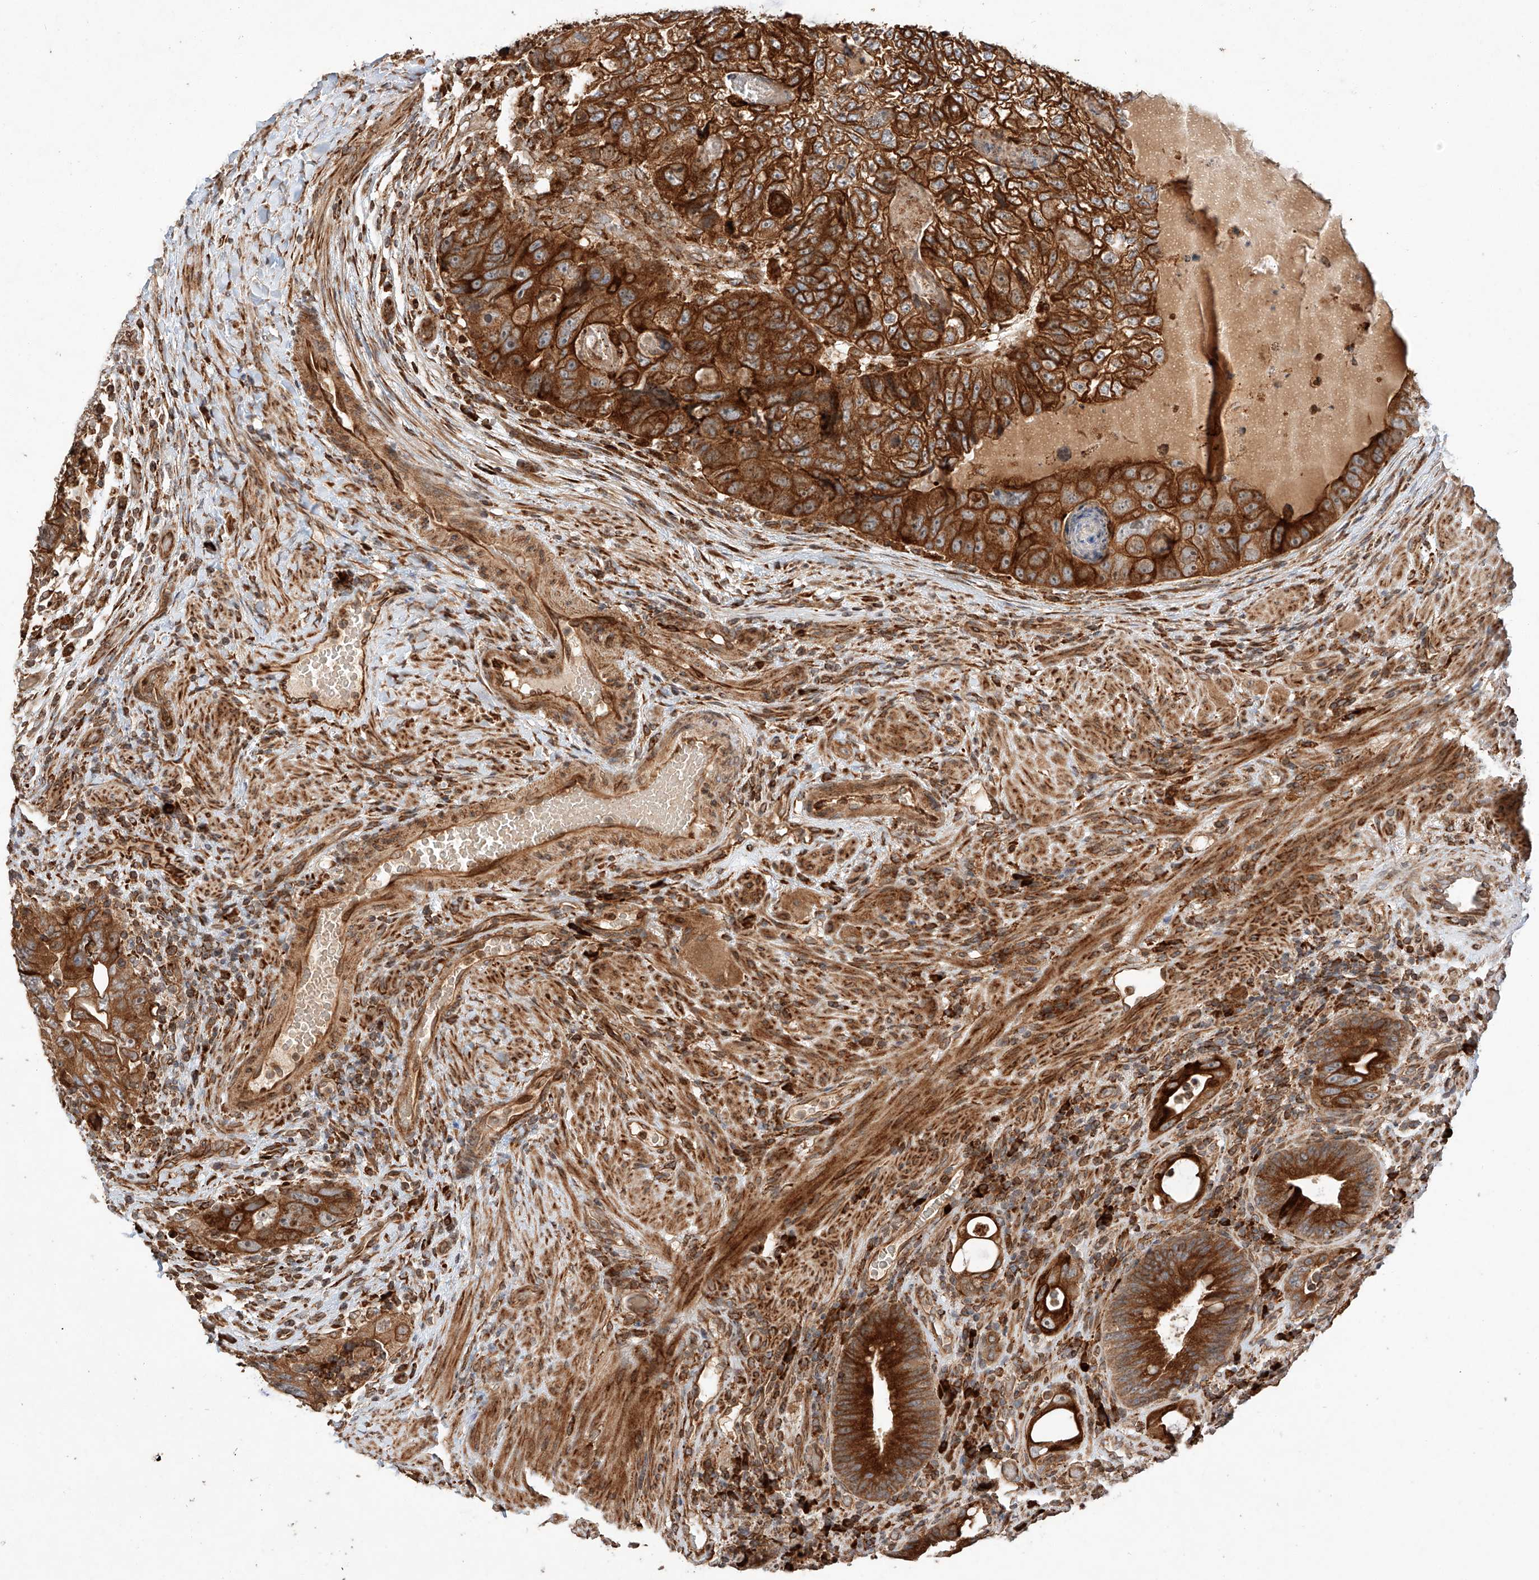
{"staining": {"intensity": "strong", "quantity": ">75%", "location": "cytoplasmic/membranous"}, "tissue": "colorectal cancer", "cell_type": "Tumor cells", "image_type": "cancer", "snomed": [{"axis": "morphology", "description": "Adenocarcinoma, NOS"}, {"axis": "topography", "description": "Rectum"}], "caption": "Protein staining demonstrates strong cytoplasmic/membranous staining in about >75% of tumor cells in colorectal cancer (adenocarcinoma). (Stains: DAB in brown, nuclei in blue, Microscopy: brightfield microscopy at high magnification).", "gene": "ZNF84", "patient": {"sex": "male", "age": 59}}